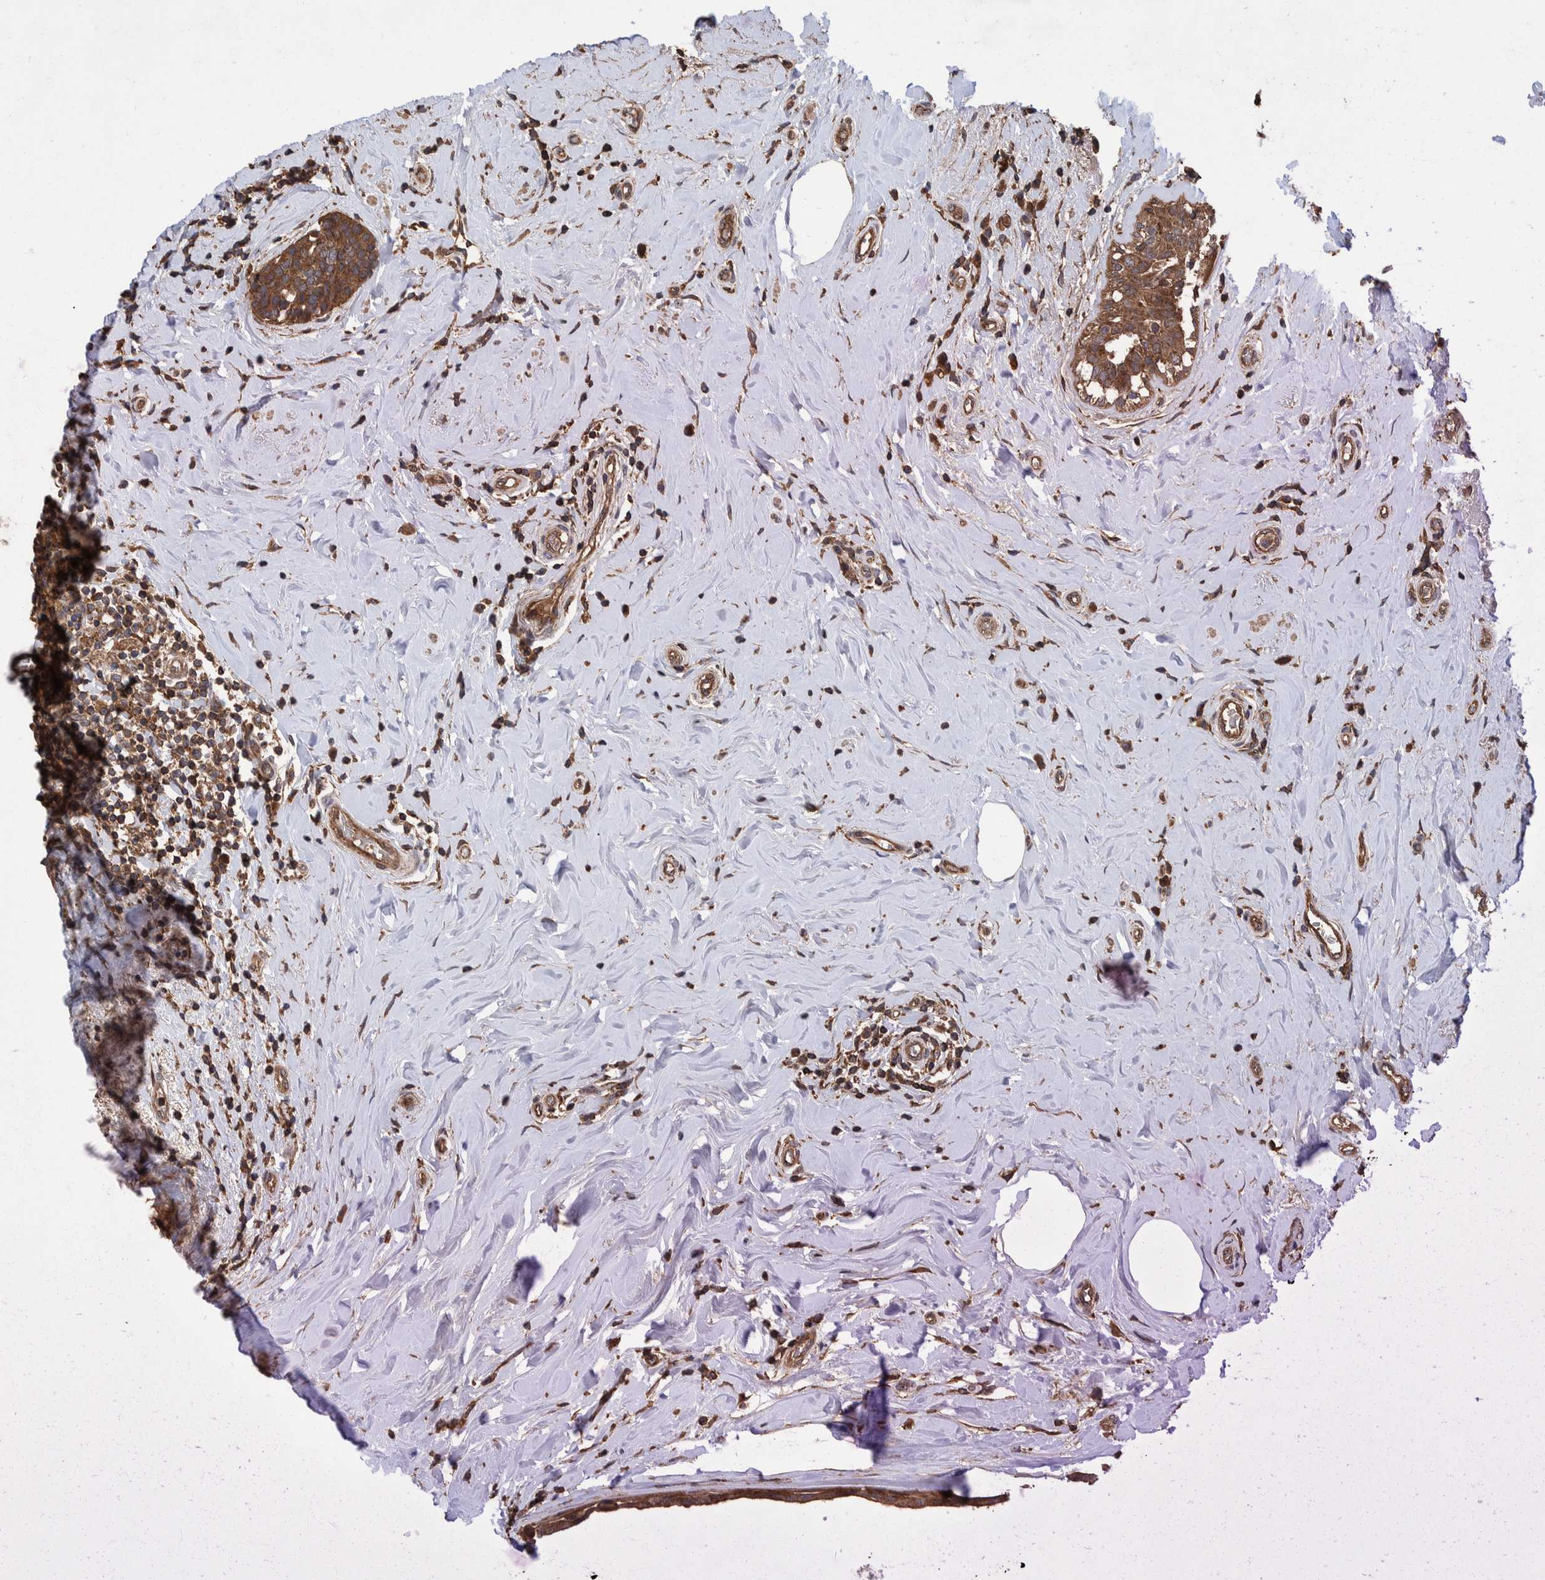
{"staining": {"intensity": "moderate", "quantity": ">75%", "location": "cytoplasmic/membranous"}, "tissue": "breast cancer", "cell_type": "Tumor cells", "image_type": "cancer", "snomed": [{"axis": "morphology", "description": "Duct carcinoma"}, {"axis": "topography", "description": "Breast"}], "caption": "The image demonstrates a brown stain indicating the presence of a protein in the cytoplasmic/membranous of tumor cells in breast infiltrating ductal carcinoma. (IHC, brightfield microscopy, high magnification).", "gene": "VBP1", "patient": {"sex": "female", "age": 55}}